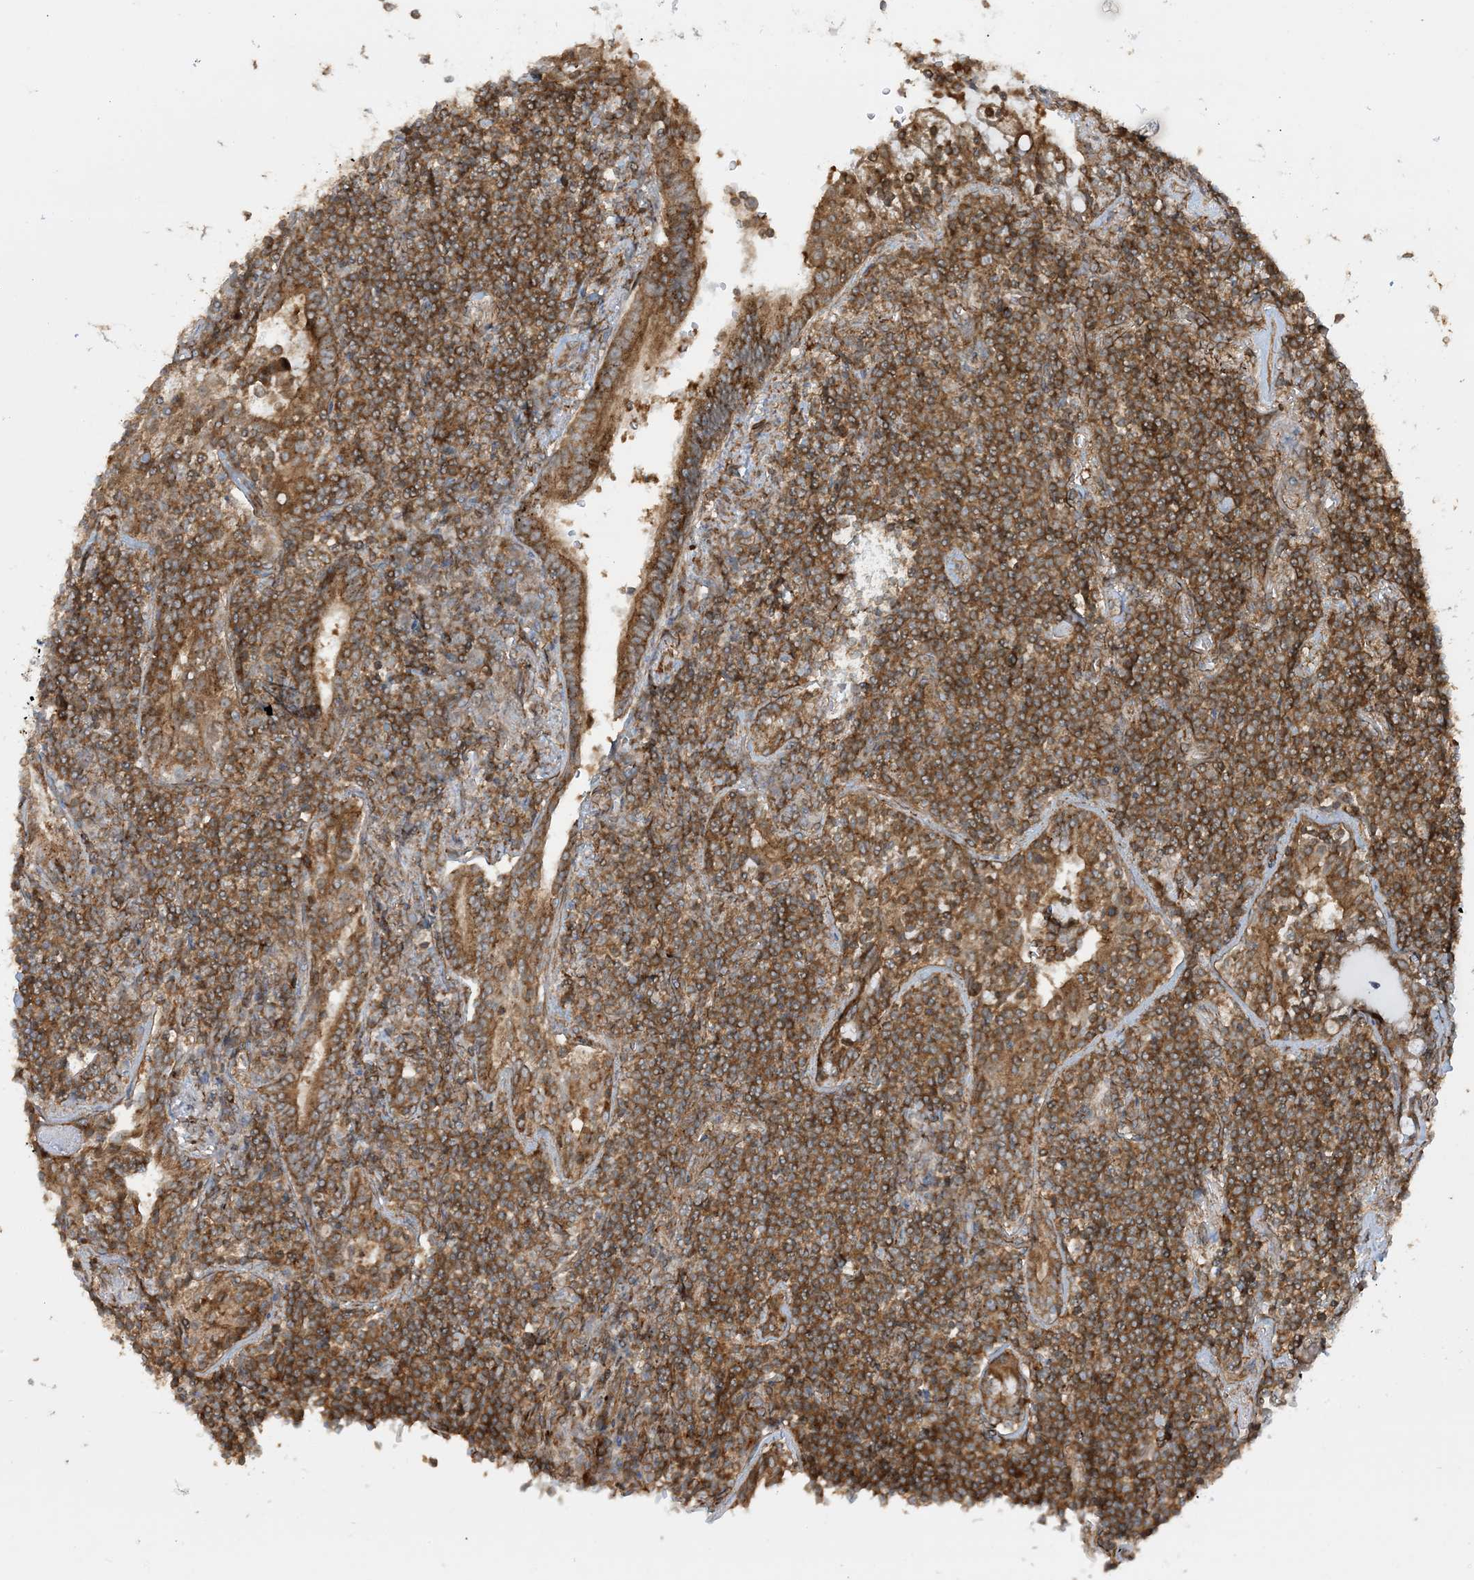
{"staining": {"intensity": "moderate", "quantity": ">75%", "location": "cytoplasmic/membranous"}, "tissue": "lymphoma", "cell_type": "Tumor cells", "image_type": "cancer", "snomed": [{"axis": "morphology", "description": "Malignant lymphoma, non-Hodgkin's type, Low grade"}, {"axis": "topography", "description": "Lung"}], "caption": "Lymphoma was stained to show a protein in brown. There is medium levels of moderate cytoplasmic/membranous staining in approximately >75% of tumor cells.", "gene": "STAM2", "patient": {"sex": "female", "age": 71}}